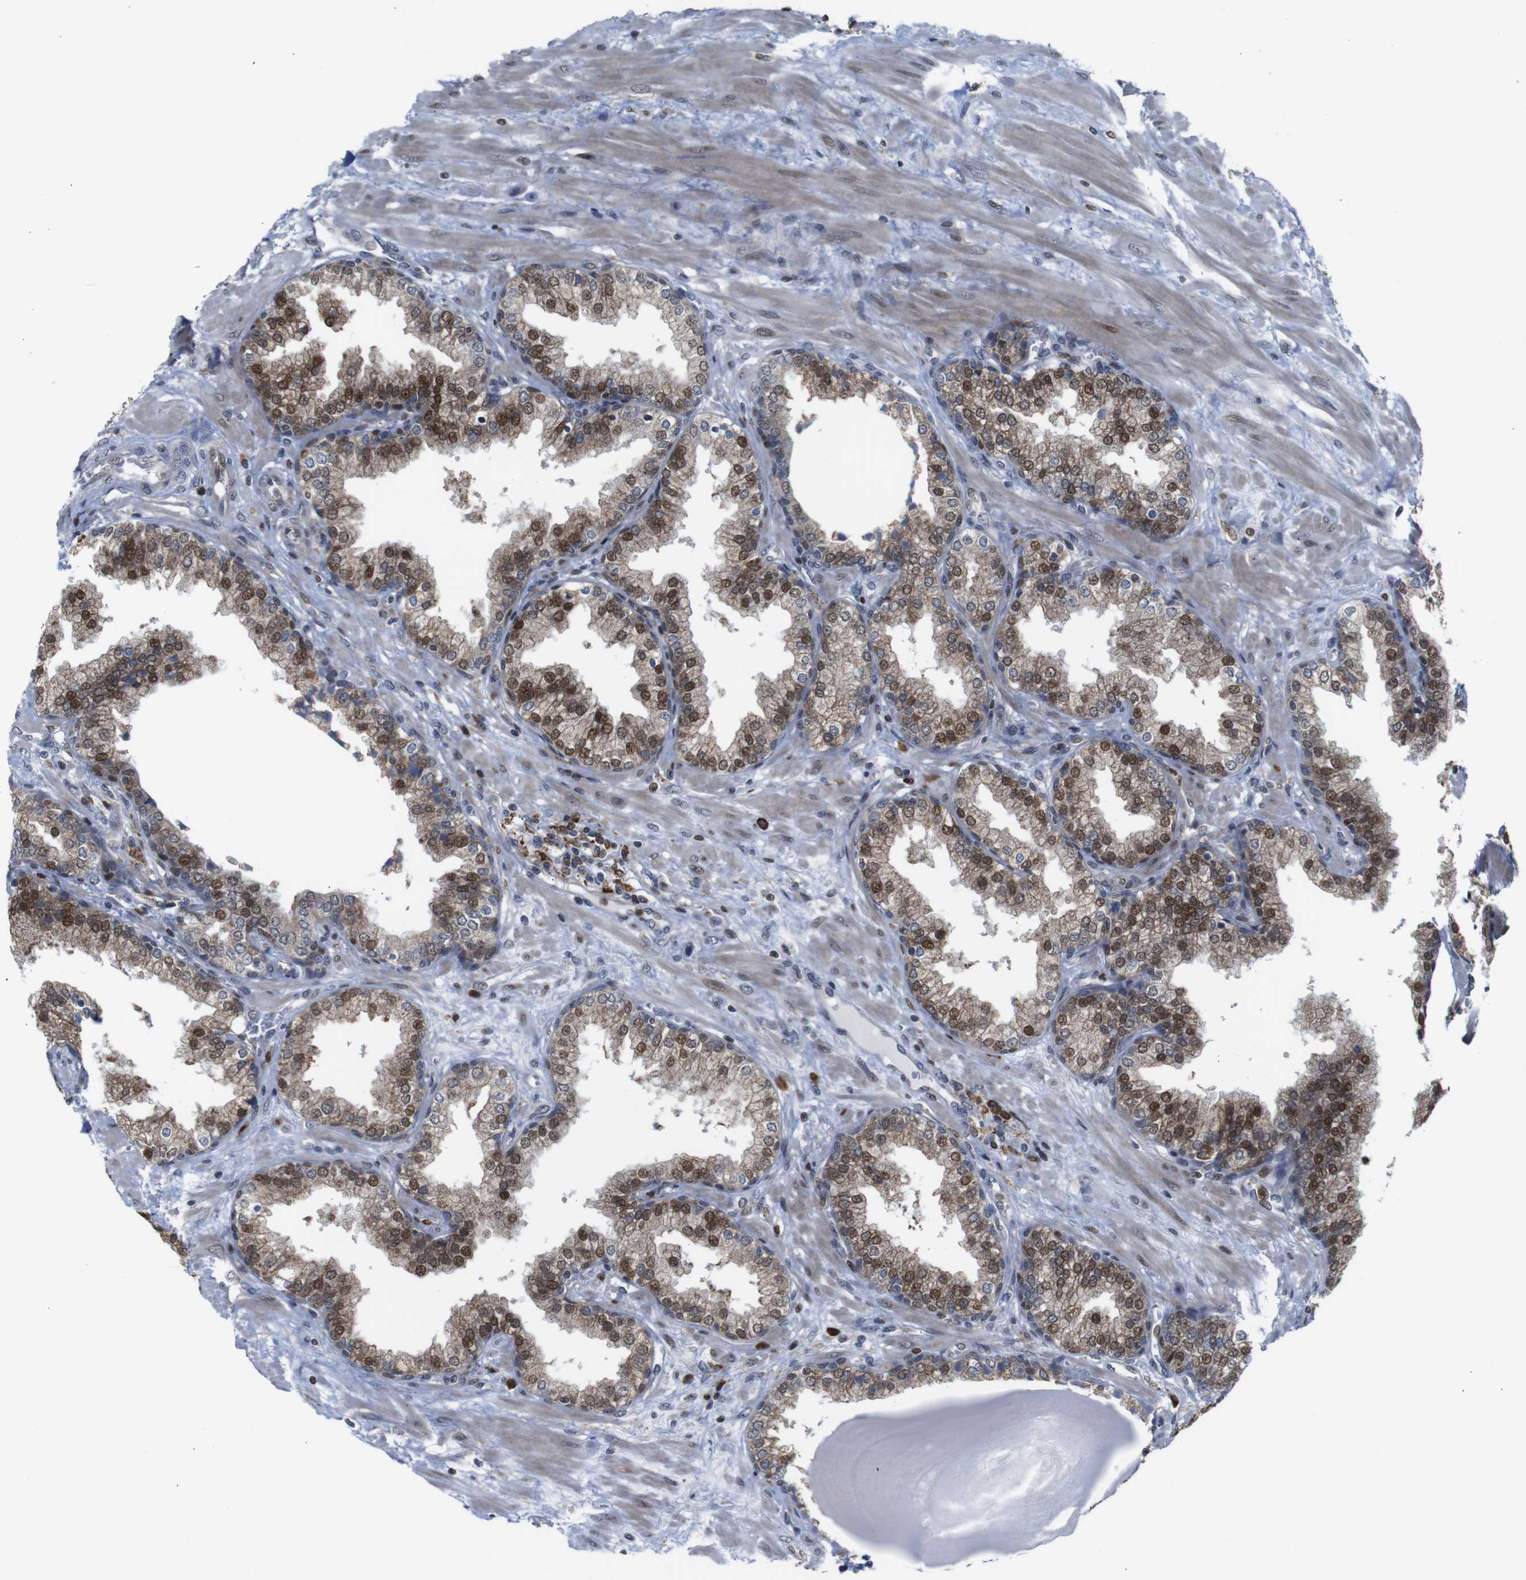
{"staining": {"intensity": "moderate", "quantity": ">75%", "location": "cytoplasmic/membranous,nuclear"}, "tissue": "prostate", "cell_type": "Glandular cells", "image_type": "normal", "snomed": [{"axis": "morphology", "description": "Normal tissue, NOS"}, {"axis": "topography", "description": "Prostate"}], "caption": "Immunohistochemistry image of unremarkable prostate stained for a protein (brown), which demonstrates medium levels of moderate cytoplasmic/membranous,nuclear staining in about >75% of glandular cells.", "gene": "PTPN1", "patient": {"sex": "male", "age": 51}}